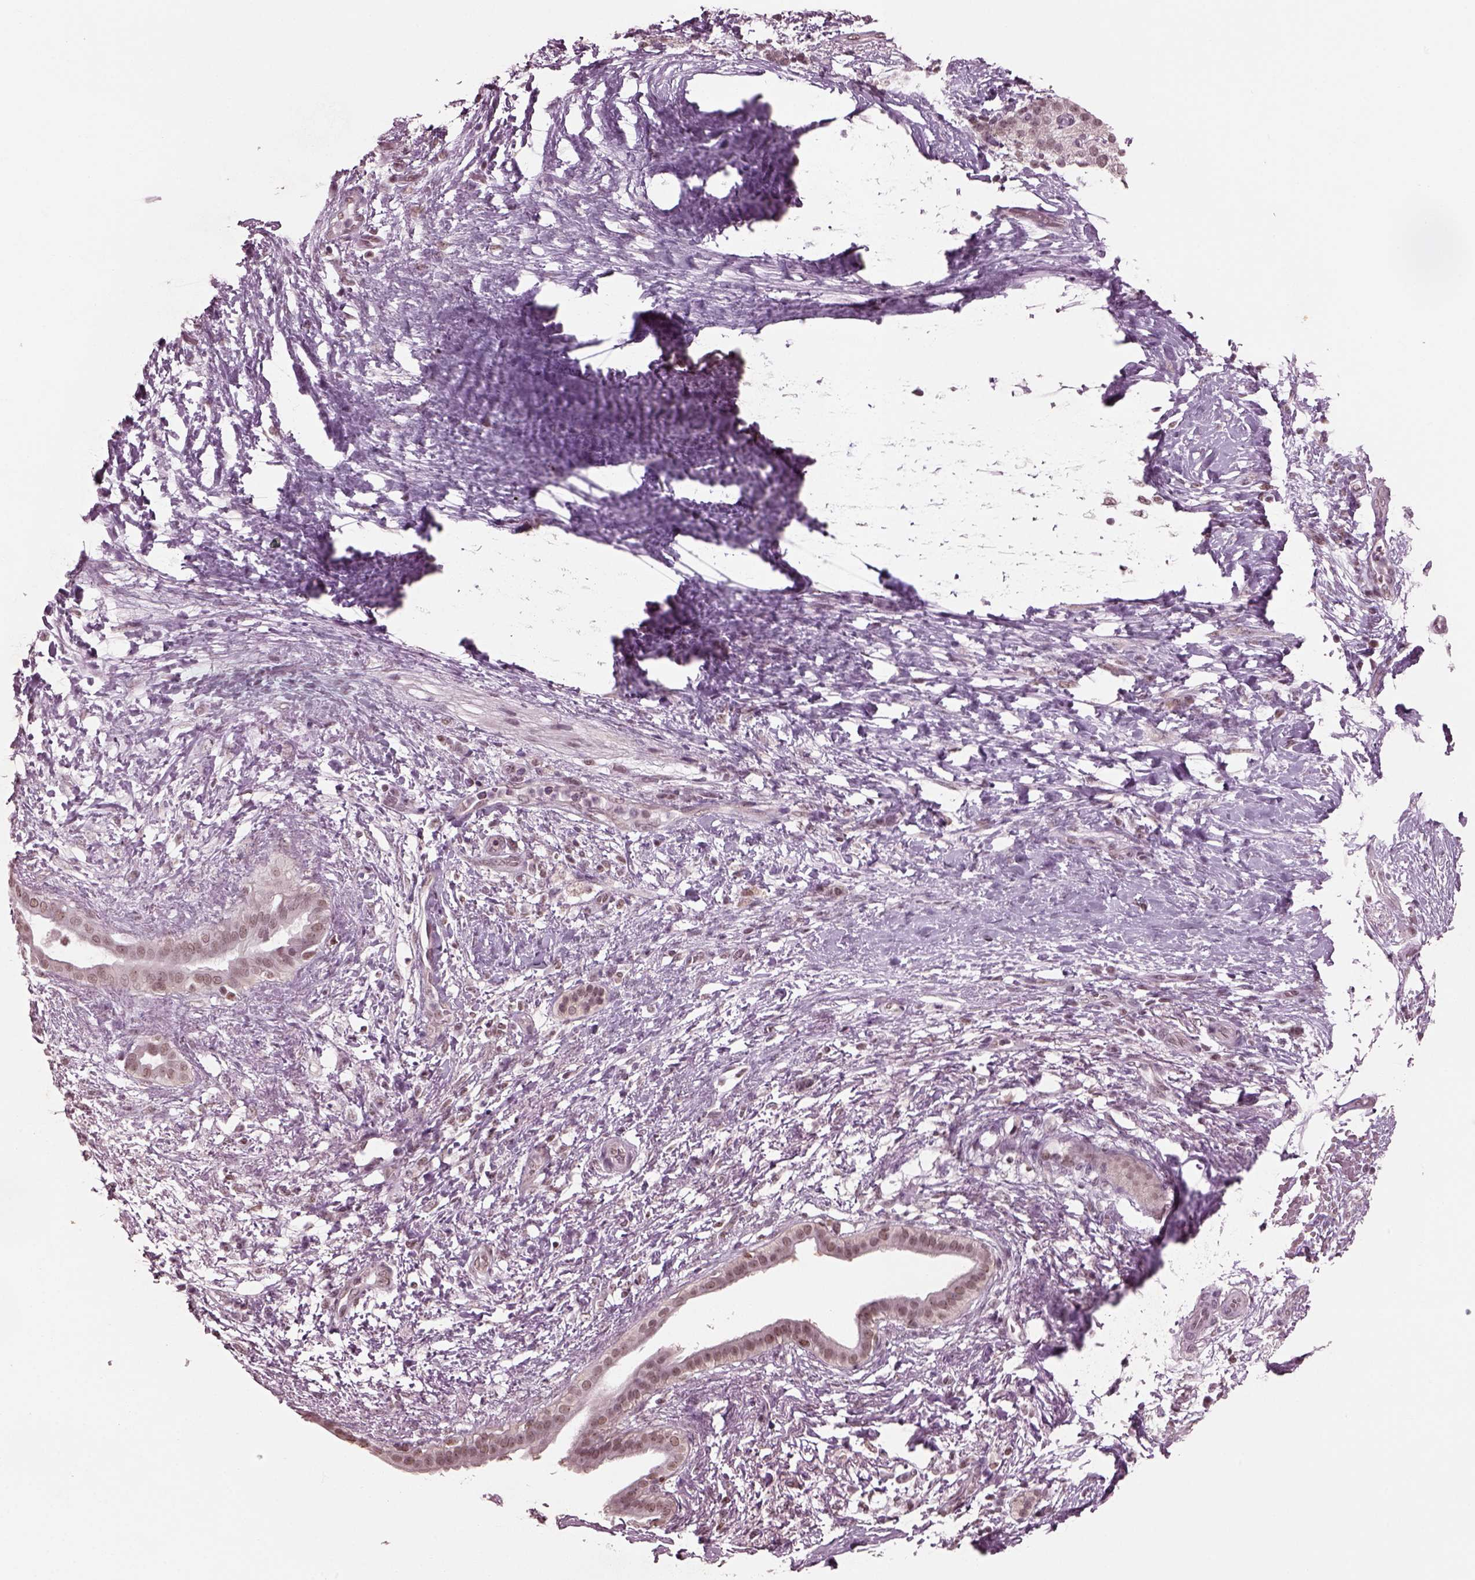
{"staining": {"intensity": "weak", "quantity": ">75%", "location": "nuclear"}, "tissue": "pancreatic cancer", "cell_type": "Tumor cells", "image_type": "cancer", "snomed": [{"axis": "morphology", "description": "Adenocarcinoma, NOS"}, {"axis": "topography", "description": "Pancreas"}], "caption": "Adenocarcinoma (pancreatic) stained for a protein (brown) reveals weak nuclear positive expression in about >75% of tumor cells.", "gene": "RUVBL2", "patient": {"sex": "female", "age": 72}}